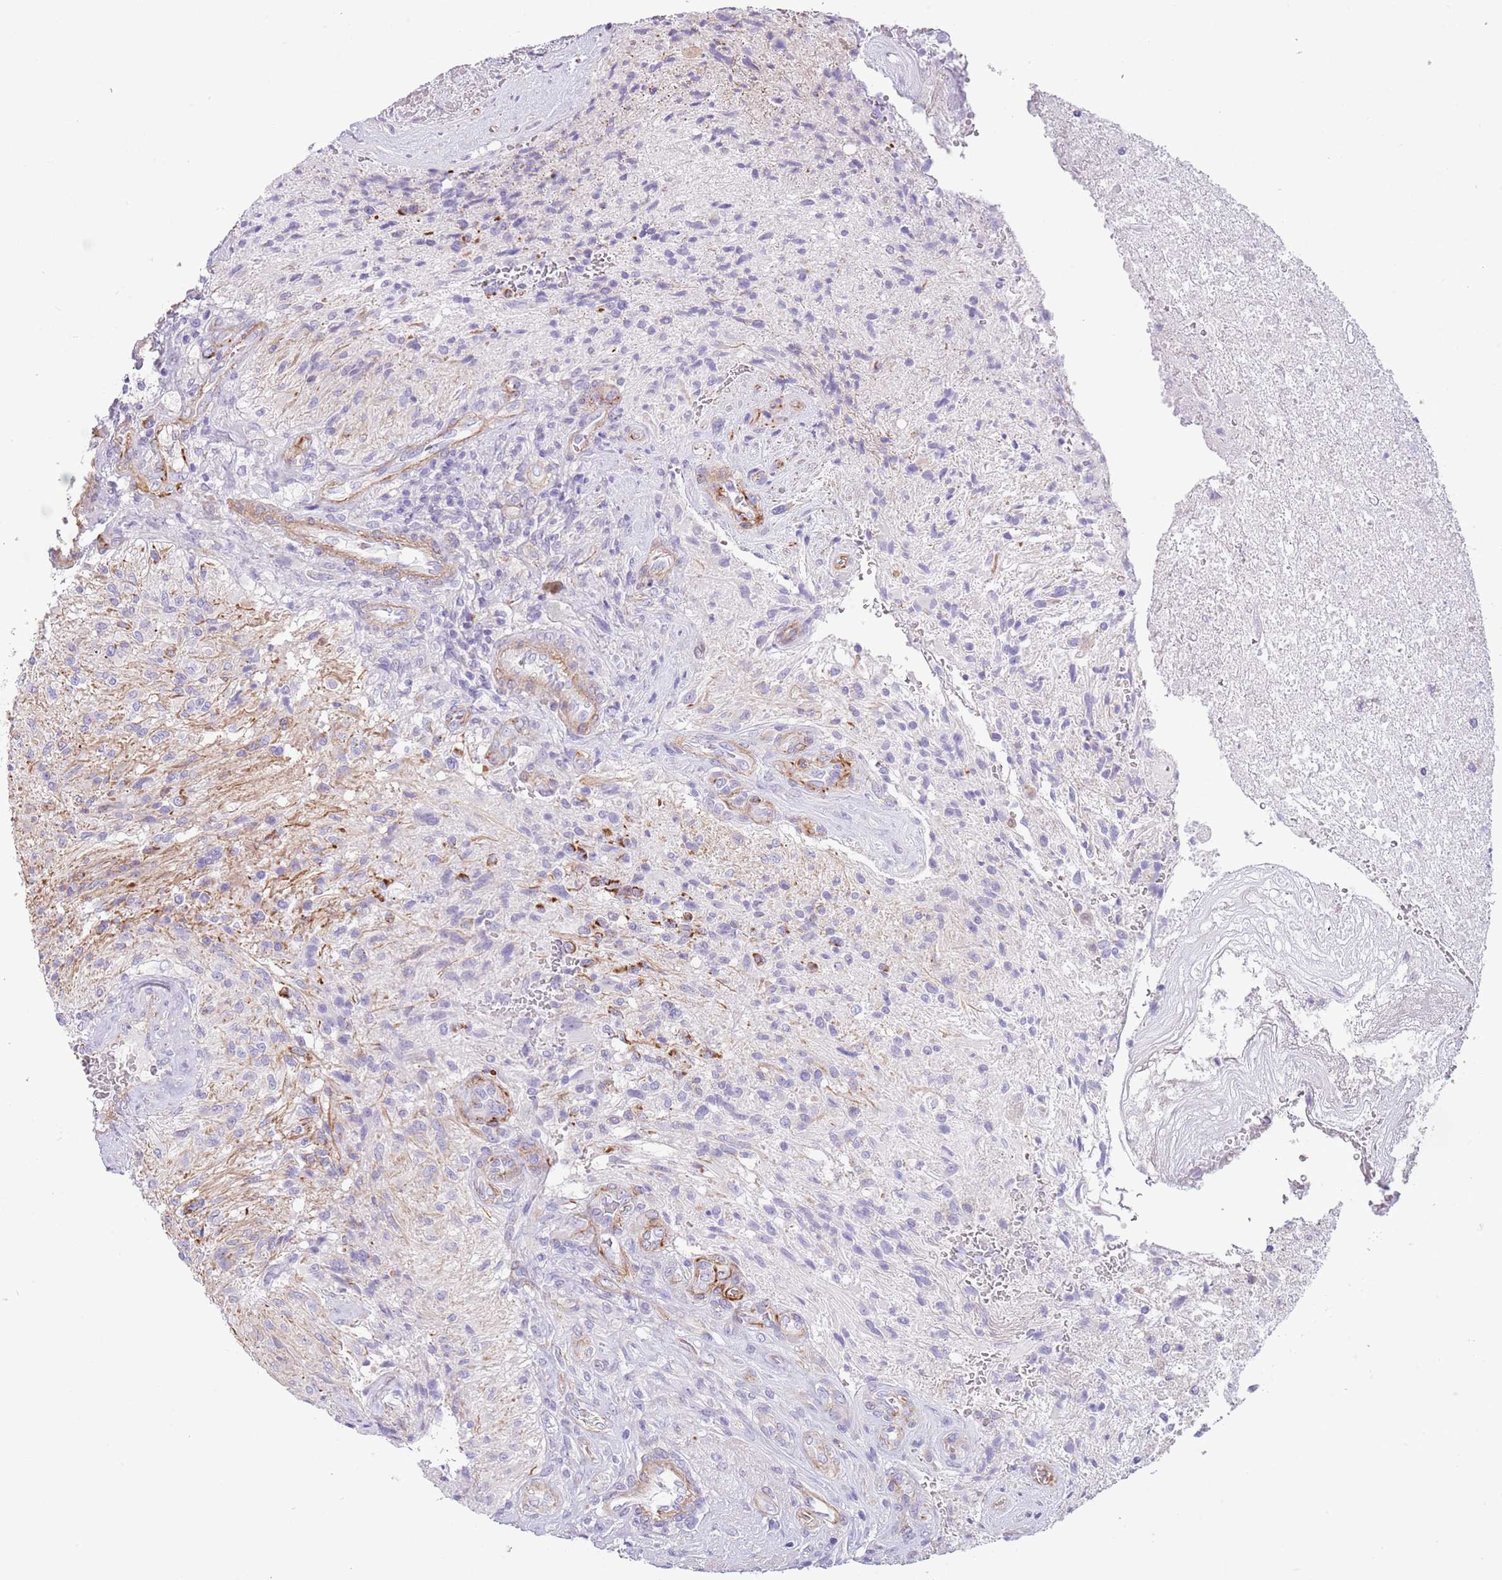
{"staining": {"intensity": "negative", "quantity": "none", "location": "none"}, "tissue": "glioma", "cell_type": "Tumor cells", "image_type": "cancer", "snomed": [{"axis": "morphology", "description": "Glioma, malignant, High grade"}, {"axis": "topography", "description": "Brain"}], "caption": "Photomicrograph shows no significant protein positivity in tumor cells of malignant high-grade glioma.", "gene": "TSGA13", "patient": {"sex": "male", "age": 56}}